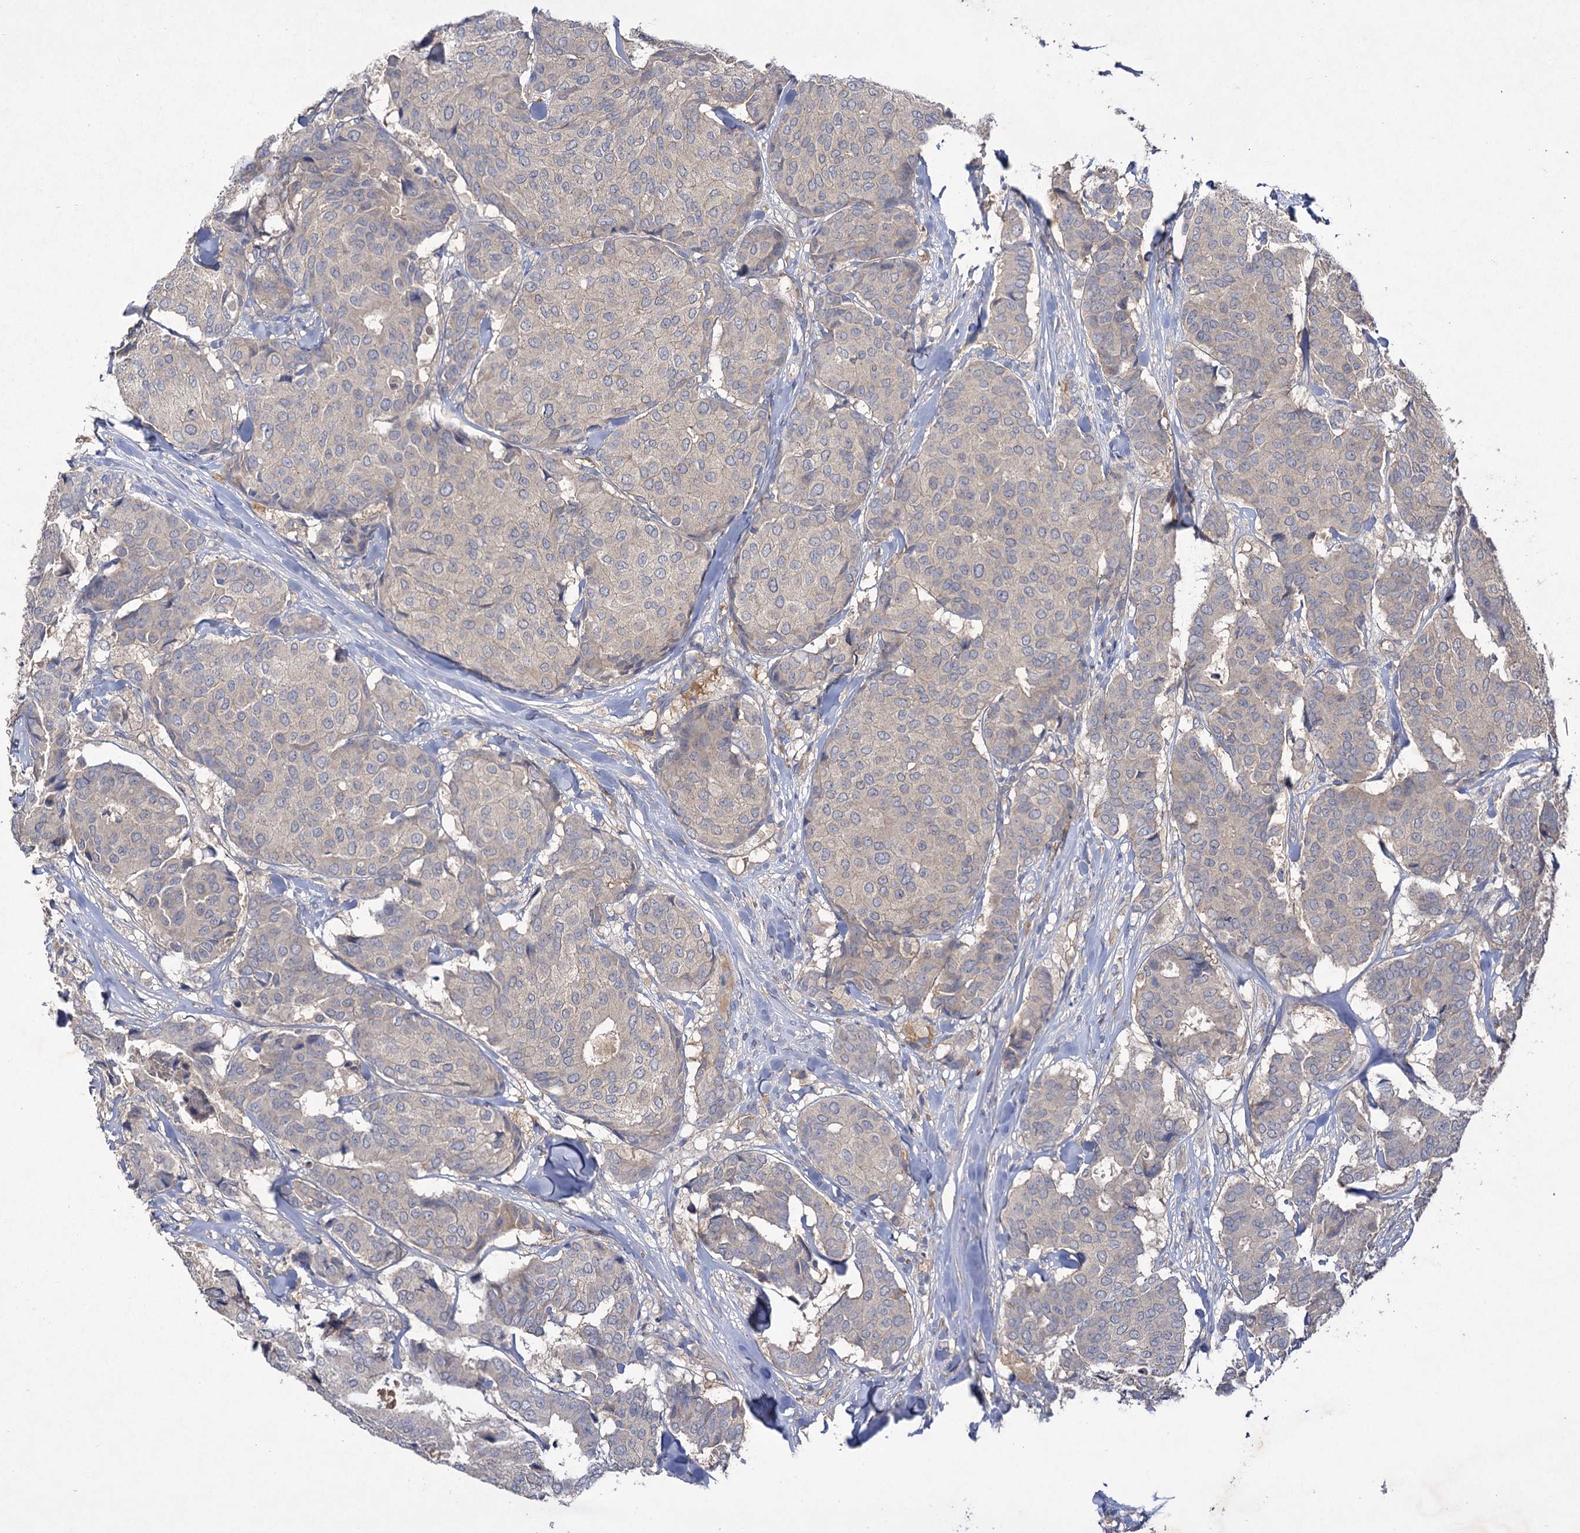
{"staining": {"intensity": "negative", "quantity": "none", "location": "none"}, "tissue": "breast cancer", "cell_type": "Tumor cells", "image_type": "cancer", "snomed": [{"axis": "morphology", "description": "Duct carcinoma"}, {"axis": "topography", "description": "Breast"}], "caption": "Immunohistochemistry (IHC) histopathology image of breast cancer (intraductal carcinoma) stained for a protein (brown), which reveals no expression in tumor cells.", "gene": "USP50", "patient": {"sex": "female", "age": 75}}